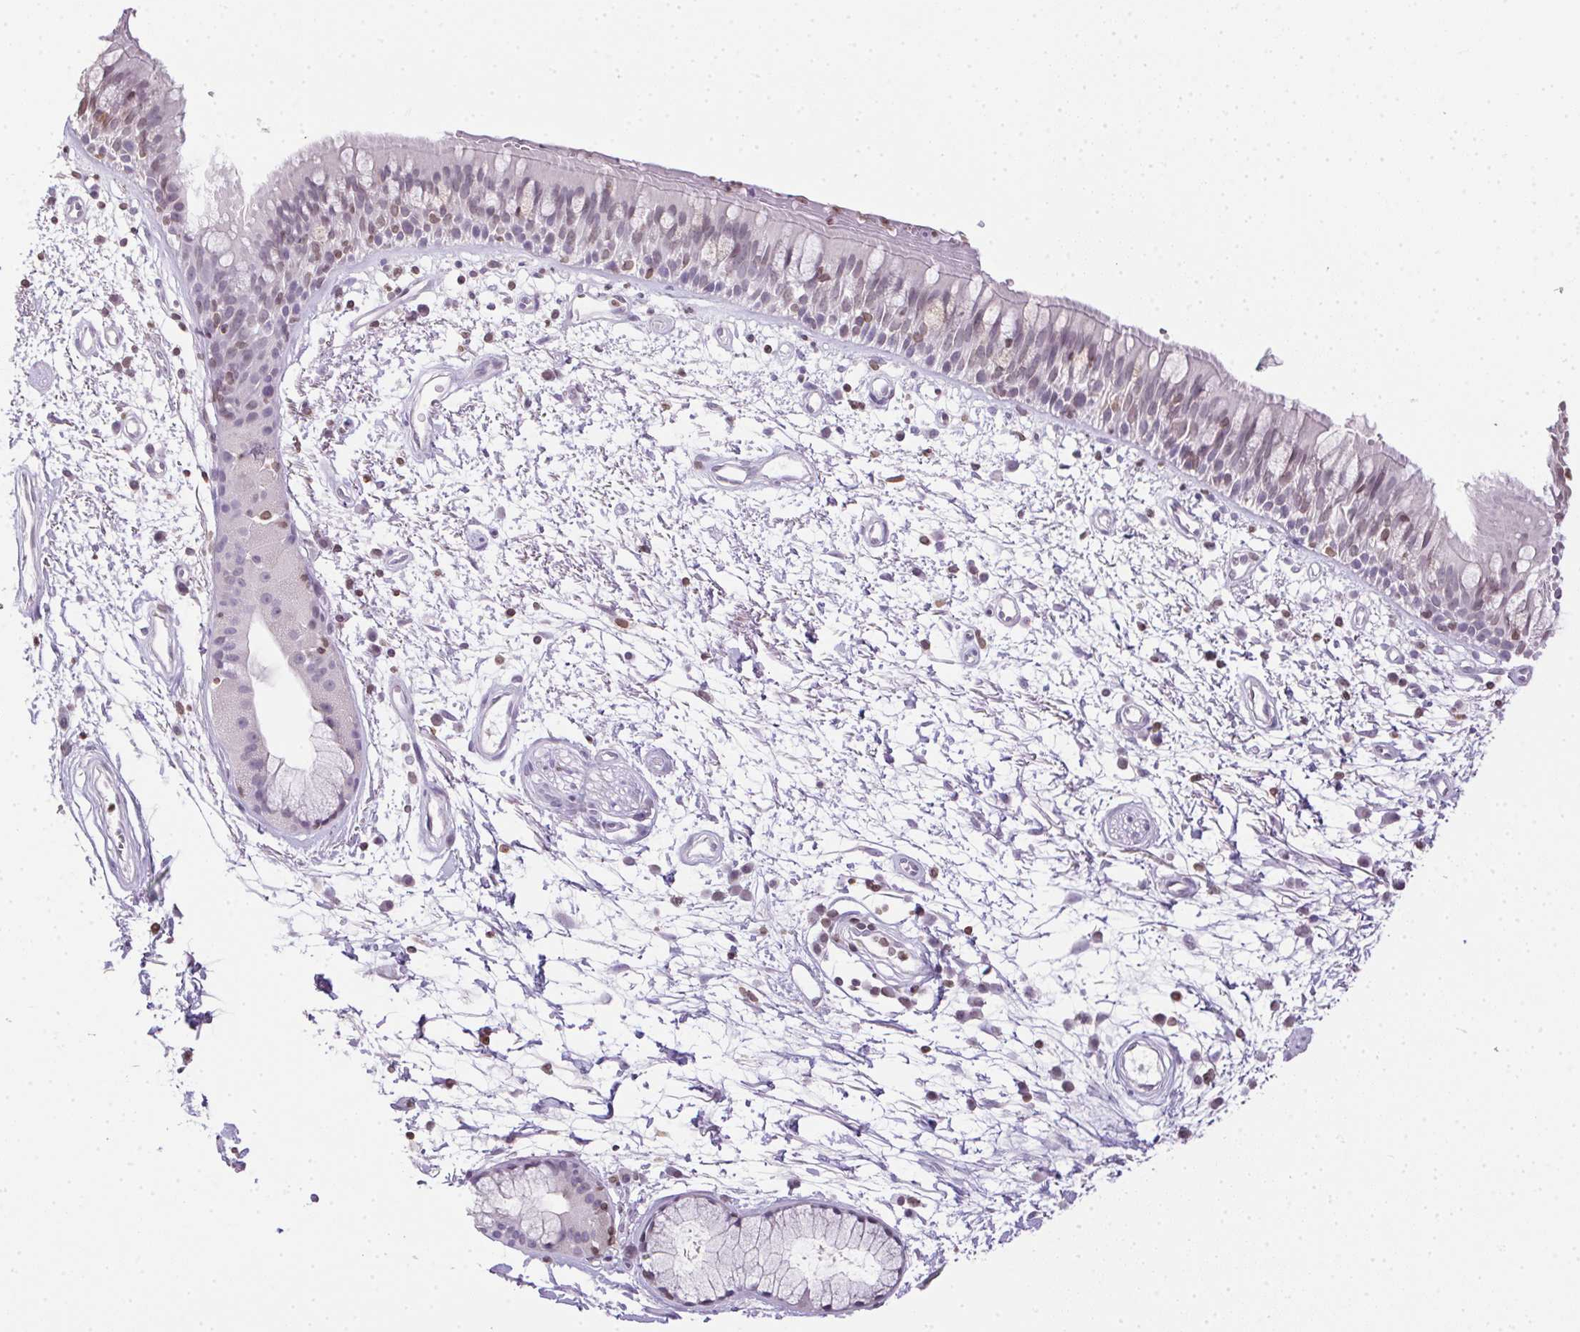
{"staining": {"intensity": "weak", "quantity": "<25%", "location": "nuclear"}, "tissue": "bronchus", "cell_type": "Respiratory epithelial cells", "image_type": "normal", "snomed": [{"axis": "morphology", "description": "Normal tissue, NOS"}, {"axis": "morphology", "description": "Squamous cell carcinoma, NOS"}, {"axis": "topography", "description": "Cartilage tissue"}, {"axis": "topography", "description": "Bronchus"}, {"axis": "topography", "description": "Lung"}], "caption": "This is an immunohistochemistry (IHC) micrograph of normal bronchus. There is no positivity in respiratory epithelial cells.", "gene": "PRL", "patient": {"sex": "male", "age": 66}}